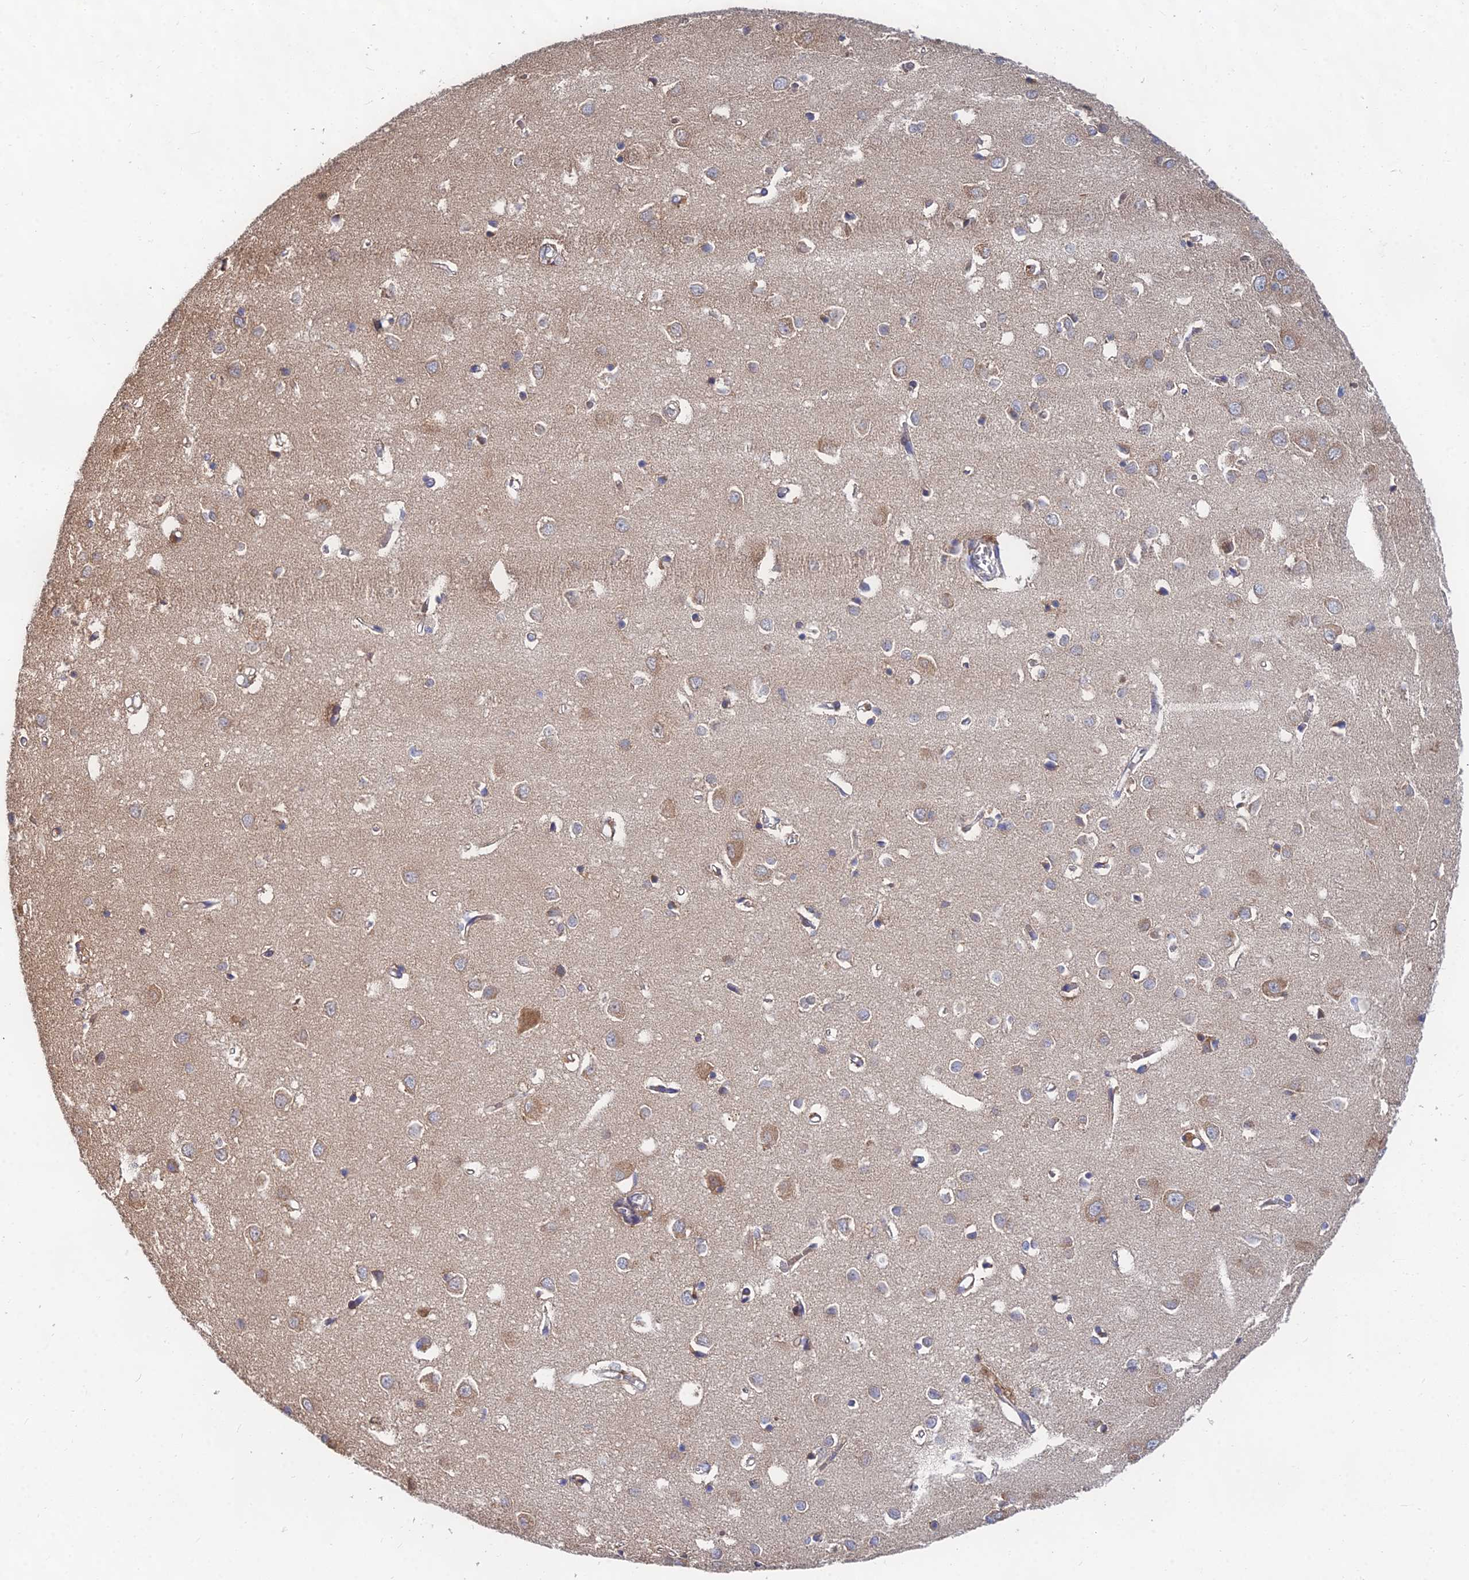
{"staining": {"intensity": "moderate", "quantity": "<25%", "location": "cytoplasmic/membranous"}, "tissue": "cerebral cortex", "cell_type": "Endothelial cells", "image_type": "normal", "snomed": [{"axis": "morphology", "description": "Normal tissue, NOS"}, {"axis": "topography", "description": "Cerebral cortex"}], "caption": "Brown immunohistochemical staining in benign cerebral cortex reveals moderate cytoplasmic/membranous staining in about <25% of endothelial cells.", "gene": "CCZ1B", "patient": {"sex": "female", "age": 64}}